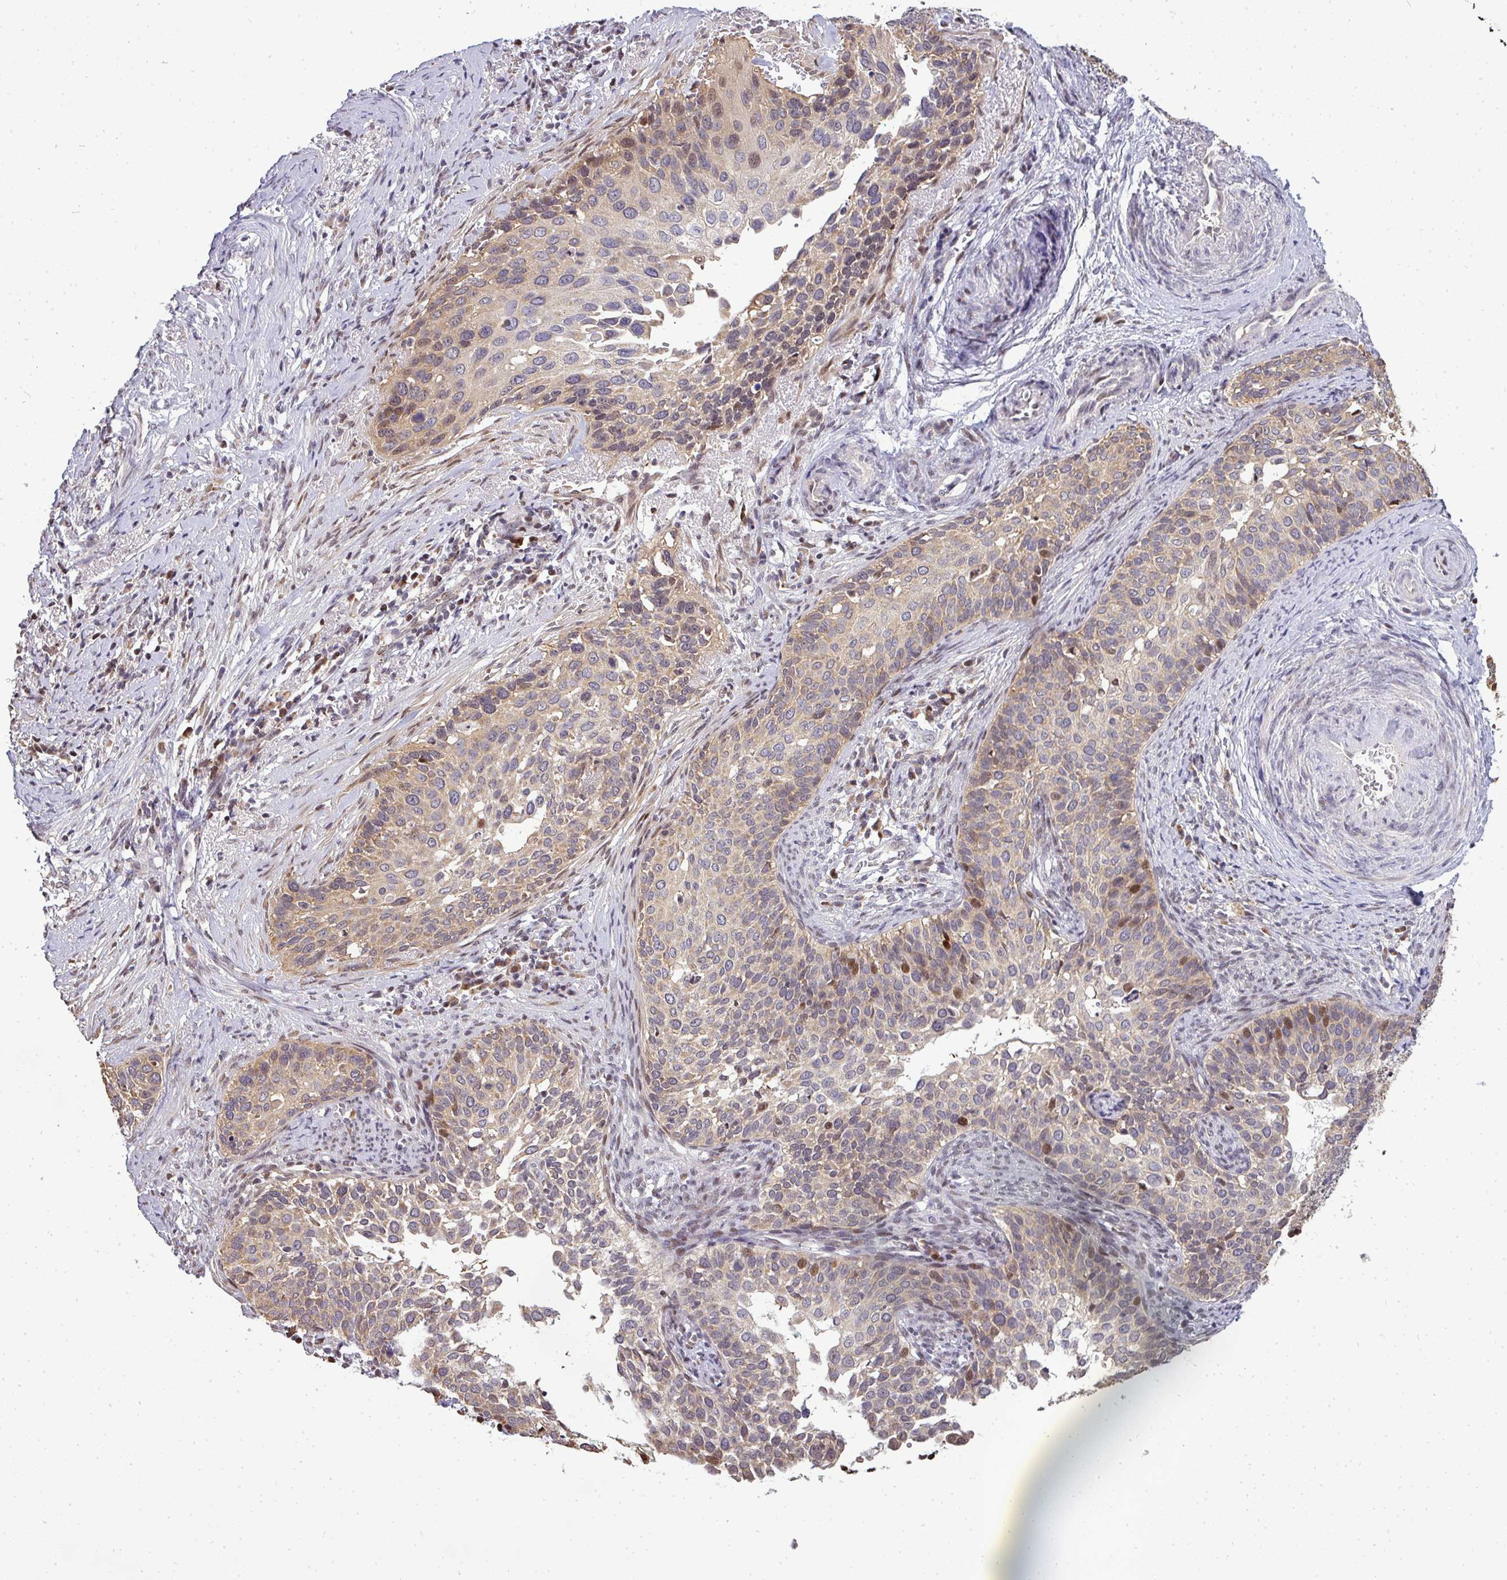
{"staining": {"intensity": "weak", "quantity": "<25%", "location": "cytoplasmic/membranous,nuclear"}, "tissue": "cervical cancer", "cell_type": "Tumor cells", "image_type": "cancer", "snomed": [{"axis": "morphology", "description": "Squamous cell carcinoma, NOS"}, {"axis": "topography", "description": "Cervix"}], "caption": "IHC photomicrograph of human cervical cancer (squamous cell carcinoma) stained for a protein (brown), which exhibits no staining in tumor cells.", "gene": "PATZ1", "patient": {"sex": "female", "age": 44}}